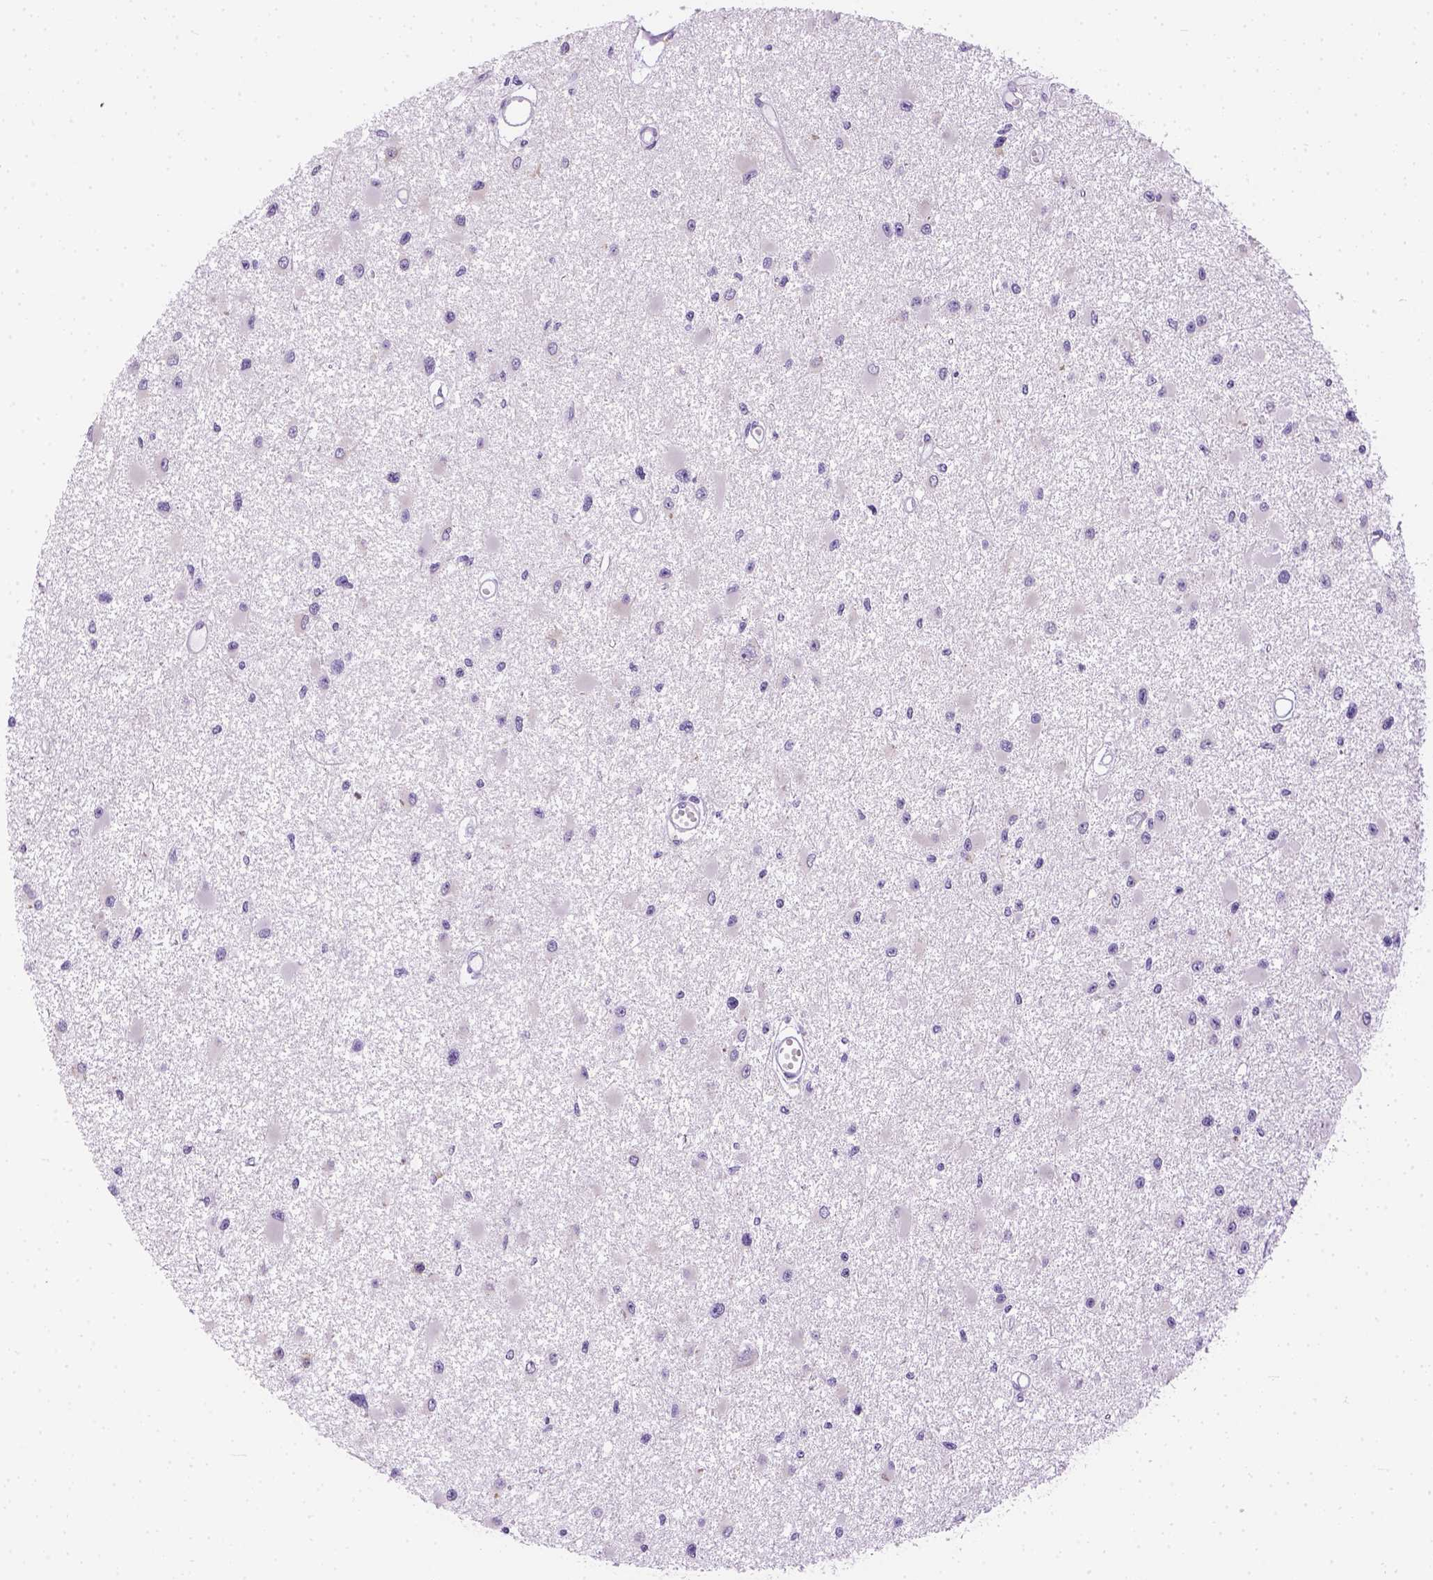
{"staining": {"intensity": "negative", "quantity": "none", "location": "none"}, "tissue": "glioma", "cell_type": "Tumor cells", "image_type": "cancer", "snomed": [{"axis": "morphology", "description": "Glioma, malignant, High grade"}, {"axis": "topography", "description": "Brain"}], "caption": "There is no significant staining in tumor cells of malignant high-grade glioma.", "gene": "TMEM38A", "patient": {"sex": "male", "age": 54}}